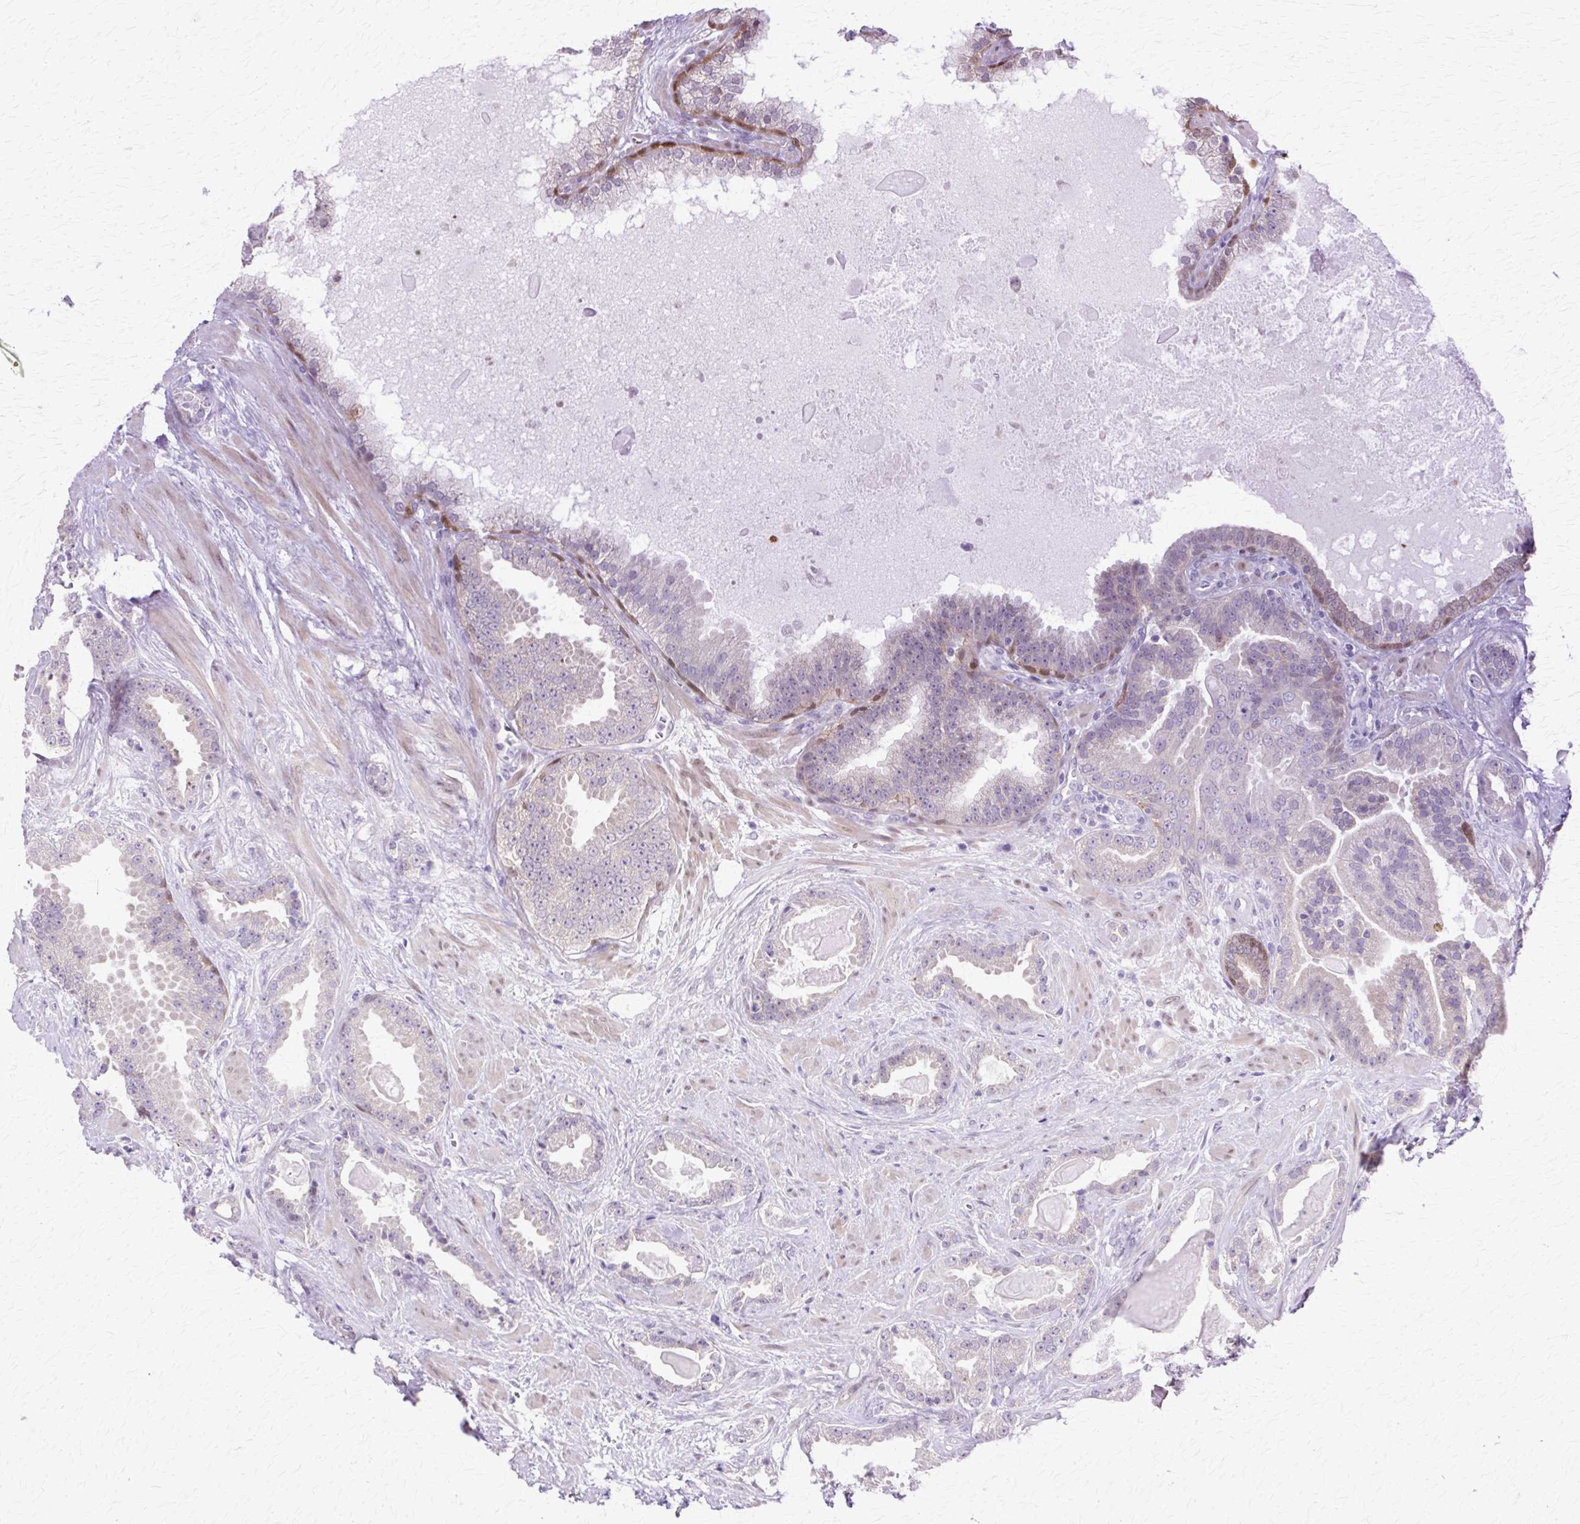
{"staining": {"intensity": "negative", "quantity": "none", "location": "none"}, "tissue": "prostate cancer", "cell_type": "Tumor cells", "image_type": "cancer", "snomed": [{"axis": "morphology", "description": "Adenocarcinoma, Low grade"}, {"axis": "topography", "description": "Prostate"}], "caption": "The immunohistochemistry (IHC) image has no significant positivity in tumor cells of low-grade adenocarcinoma (prostate) tissue.", "gene": "HSPA8", "patient": {"sex": "male", "age": 62}}